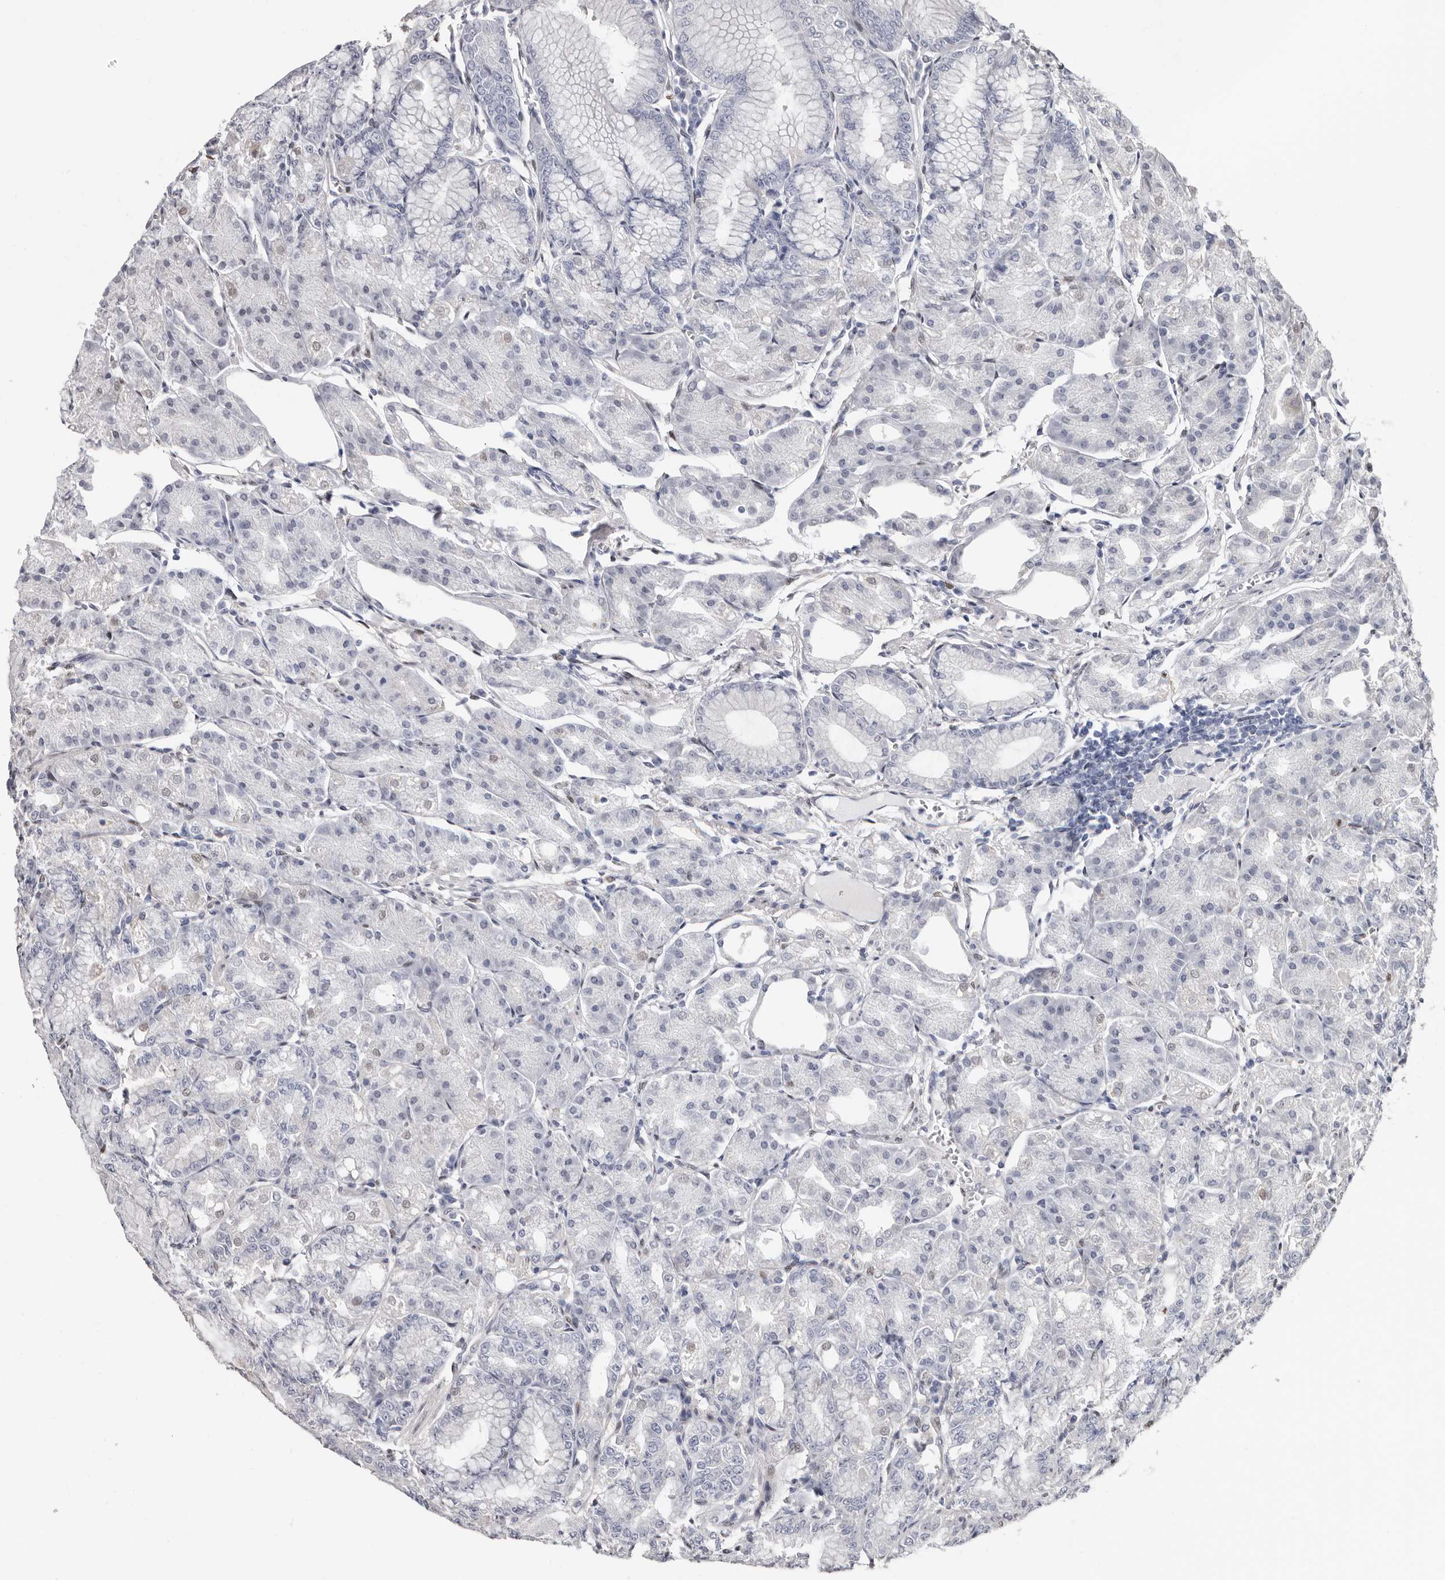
{"staining": {"intensity": "negative", "quantity": "none", "location": "none"}, "tissue": "stomach", "cell_type": "Glandular cells", "image_type": "normal", "snomed": [{"axis": "morphology", "description": "Normal tissue, NOS"}, {"axis": "topography", "description": "Stomach, lower"}], "caption": "A photomicrograph of stomach stained for a protein demonstrates no brown staining in glandular cells. (Stains: DAB (3,3'-diaminobenzidine) immunohistochemistry with hematoxylin counter stain, Microscopy: brightfield microscopy at high magnification).", "gene": "KHDRBS2", "patient": {"sex": "male", "age": 71}}